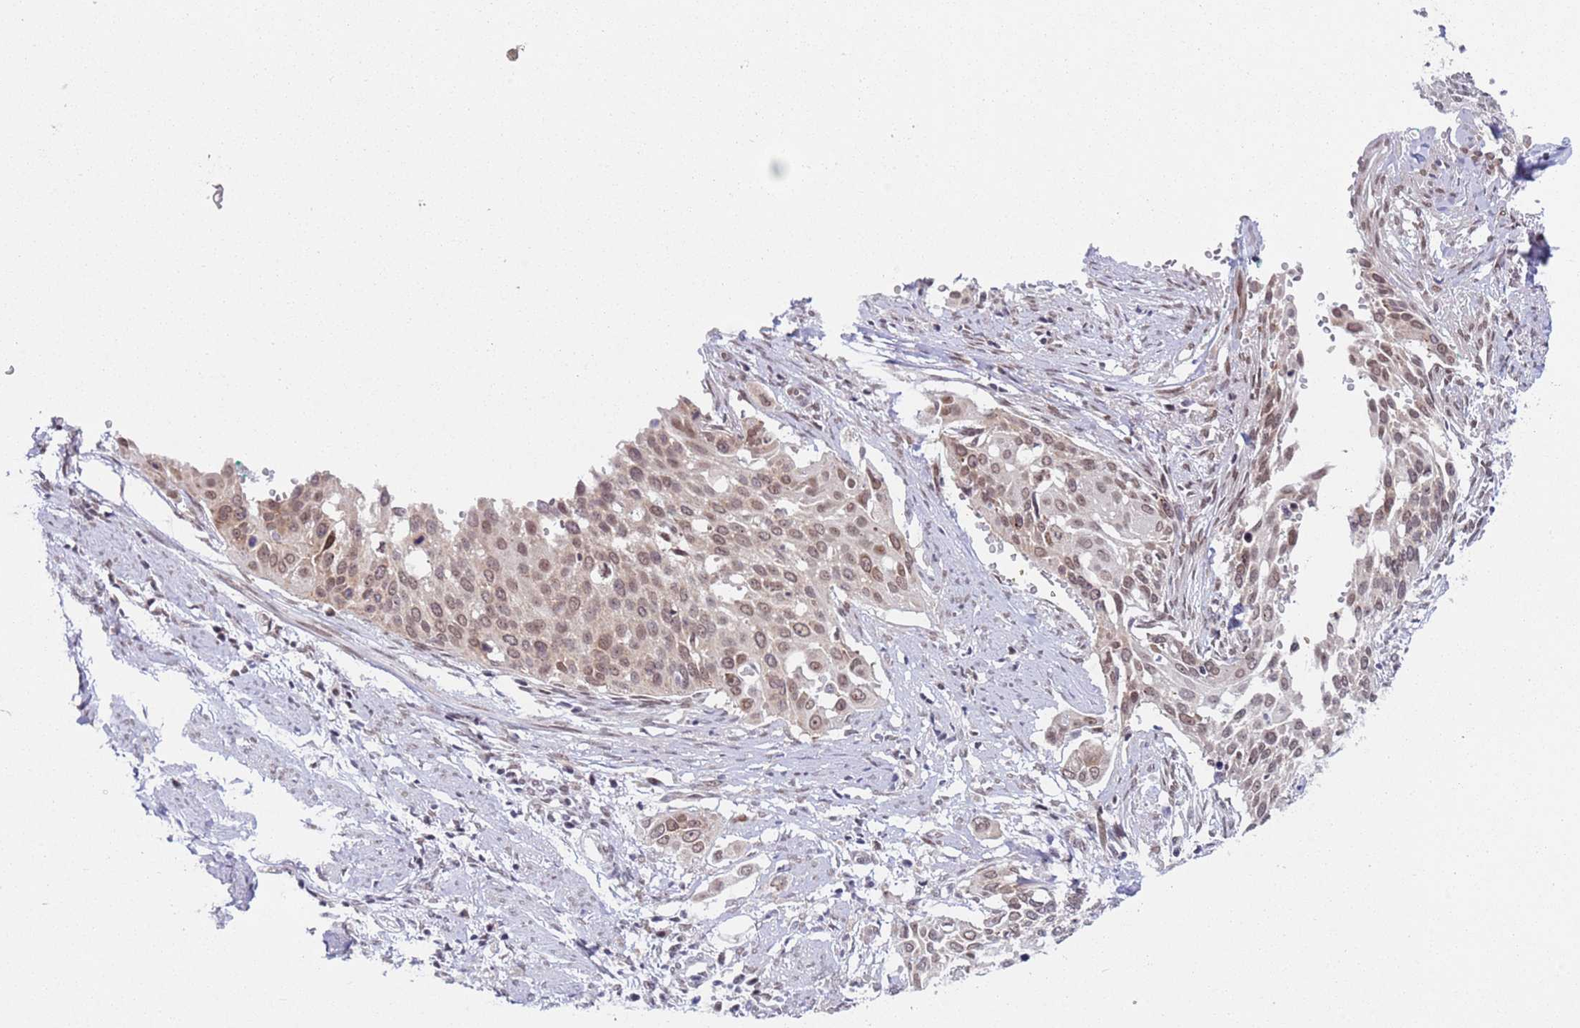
{"staining": {"intensity": "moderate", "quantity": ">75%", "location": "nuclear"}, "tissue": "cervical cancer", "cell_type": "Tumor cells", "image_type": "cancer", "snomed": [{"axis": "morphology", "description": "Squamous cell carcinoma, NOS"}, {"axis": "topography", "description": "Cervix"}], "caption": "Cervical cancer was stained to show a protein in brown. There is medium levels of moderate nuclear expression in approximately >75% of tumor cells. (Stains: DAB (3,3'-diaminobenzidine) in brown, nuclei in blue, Microscopy: brightfield microscopy at high magnification).", "gene": "SLC25A32", "patient": {"sex": "female", "age": 44}}